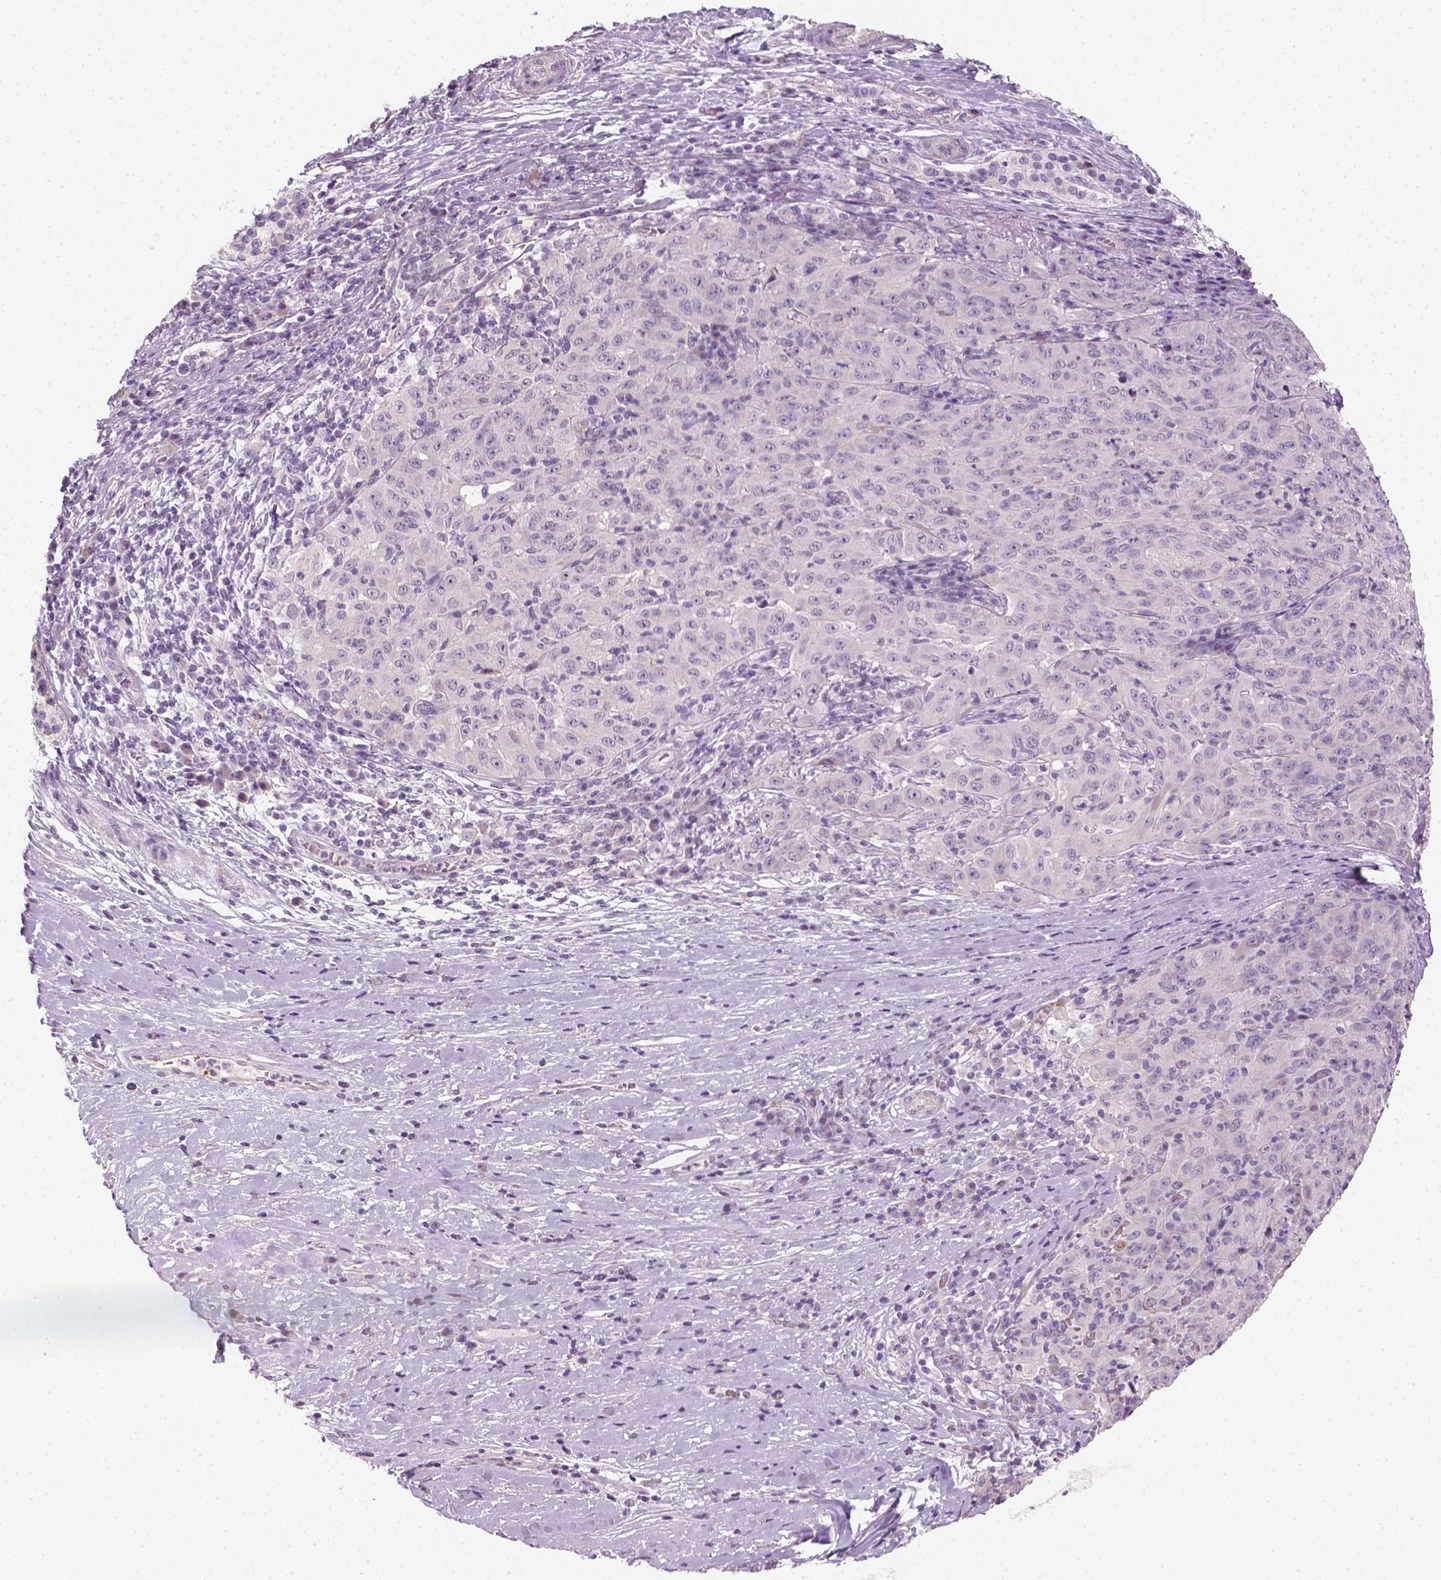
{"staining": {"intensity": "negative", "quantity": "none", "location": "none"}, "tissue": "pancreatic cancer", "cell_type": "Tumor cells", "image_type": "cancer", "snomed": [{"axis": "morphology", "description": "Adenocarcinoma, NOS"}, {"axis": "topography", "description": "Pancreas"}], "caption": "This histopathology image is of pancreatic cancer stained with IHC to label a protein in brown with the nuclei are counter-stained blue. There is no expression in tumor cells. The staining is performed using DAB (3,3'-diaminobenzidine) brown chromogen with nuclei counter-stained in using hematoxylin.", "gene": "FAM163B", "patient": {"sex": "male", "age": 63}}